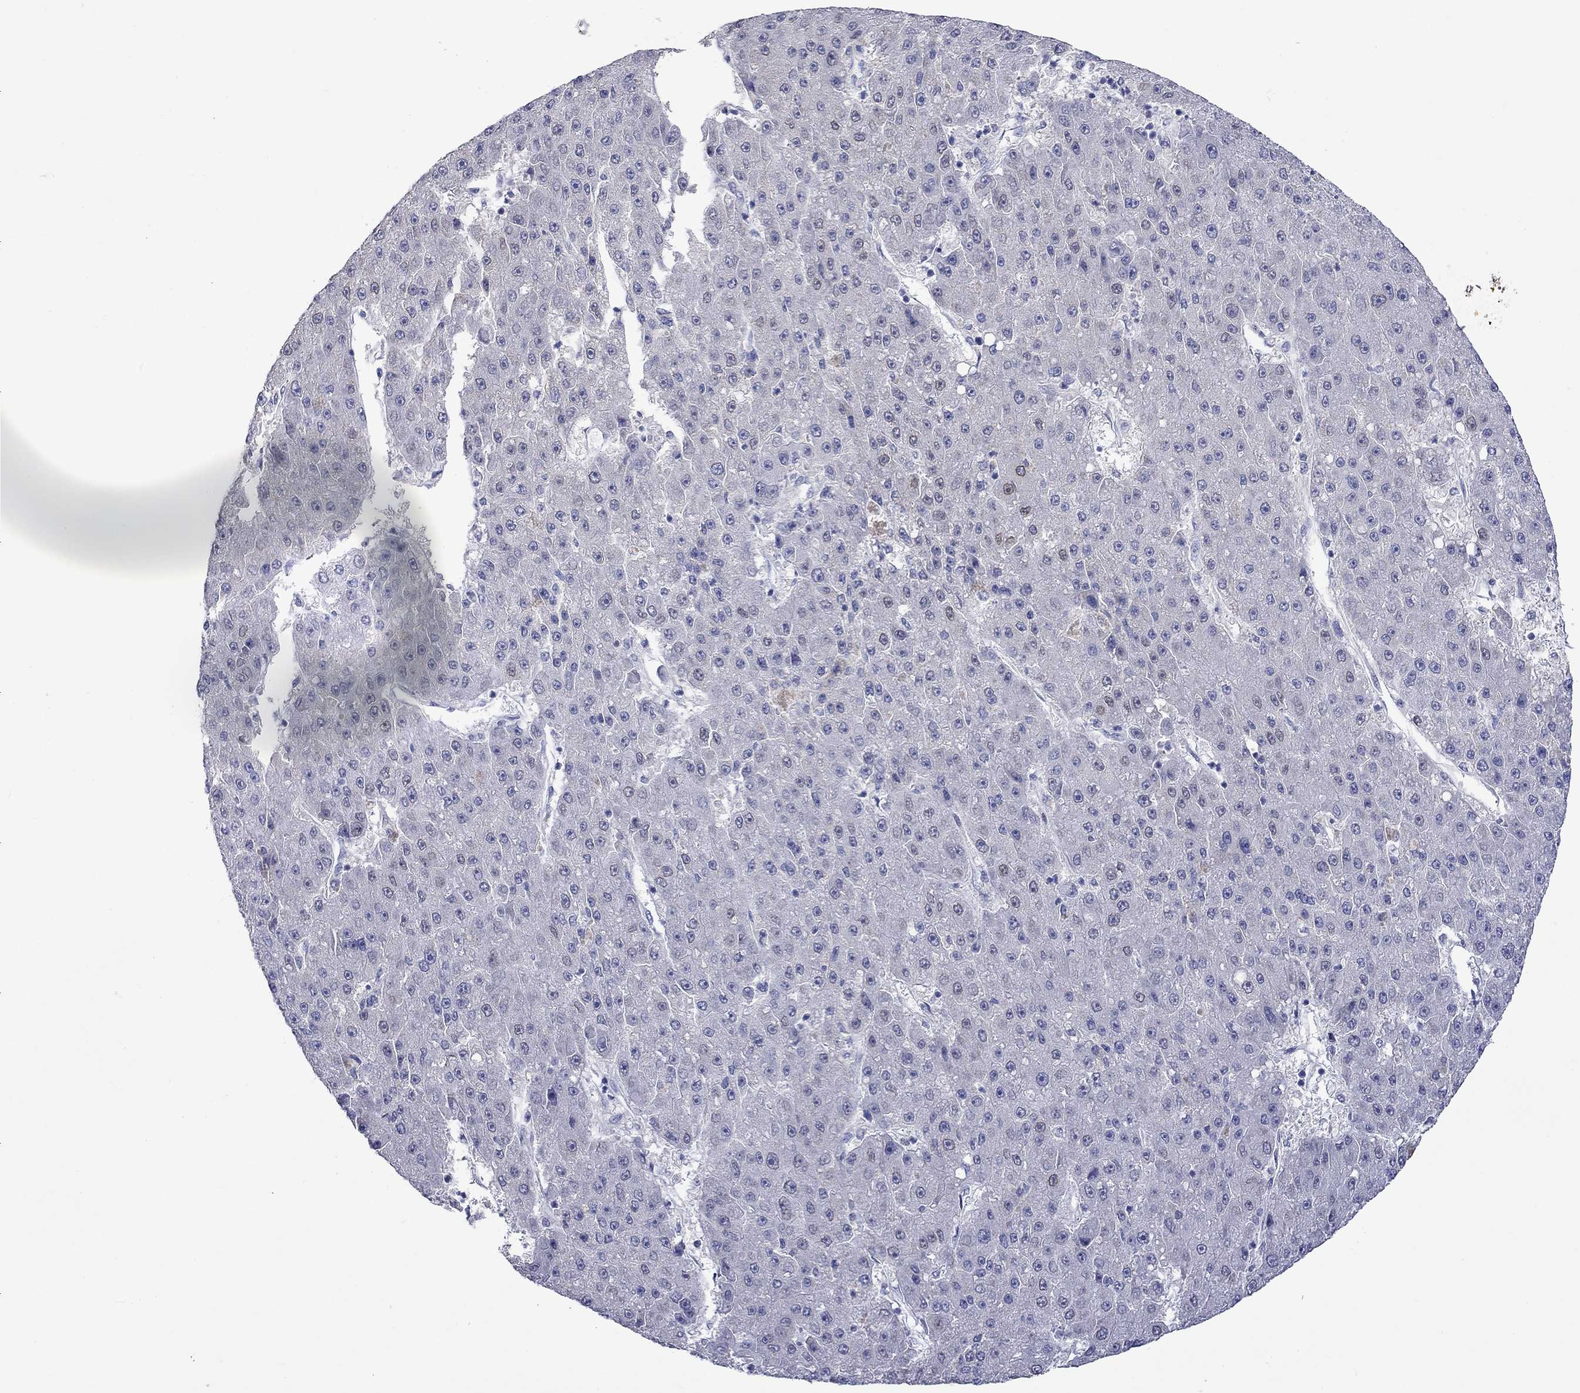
{"staining": {"intensity": "weak", "quantity": "<25%", "location": "cytoplasmic/membranous"}, "tissue": "liver cancer", "cell_type": "Tumor cells", "image_type": "cancer", "snomed": [{"axis": "morphology", "description": "Carcinoma, Hepatocellular, NOS"}, {"axis": "topography", "description": "Liver"}], "caption": "IHC micrograph of neoplastic tissue: liver cancer (hepatocellular carcinoma) stained with DAB reveals no significant protein positivity in tumor cells.", "gene": "LRFN4", "patient": {"sex": "male", "age": 67}}